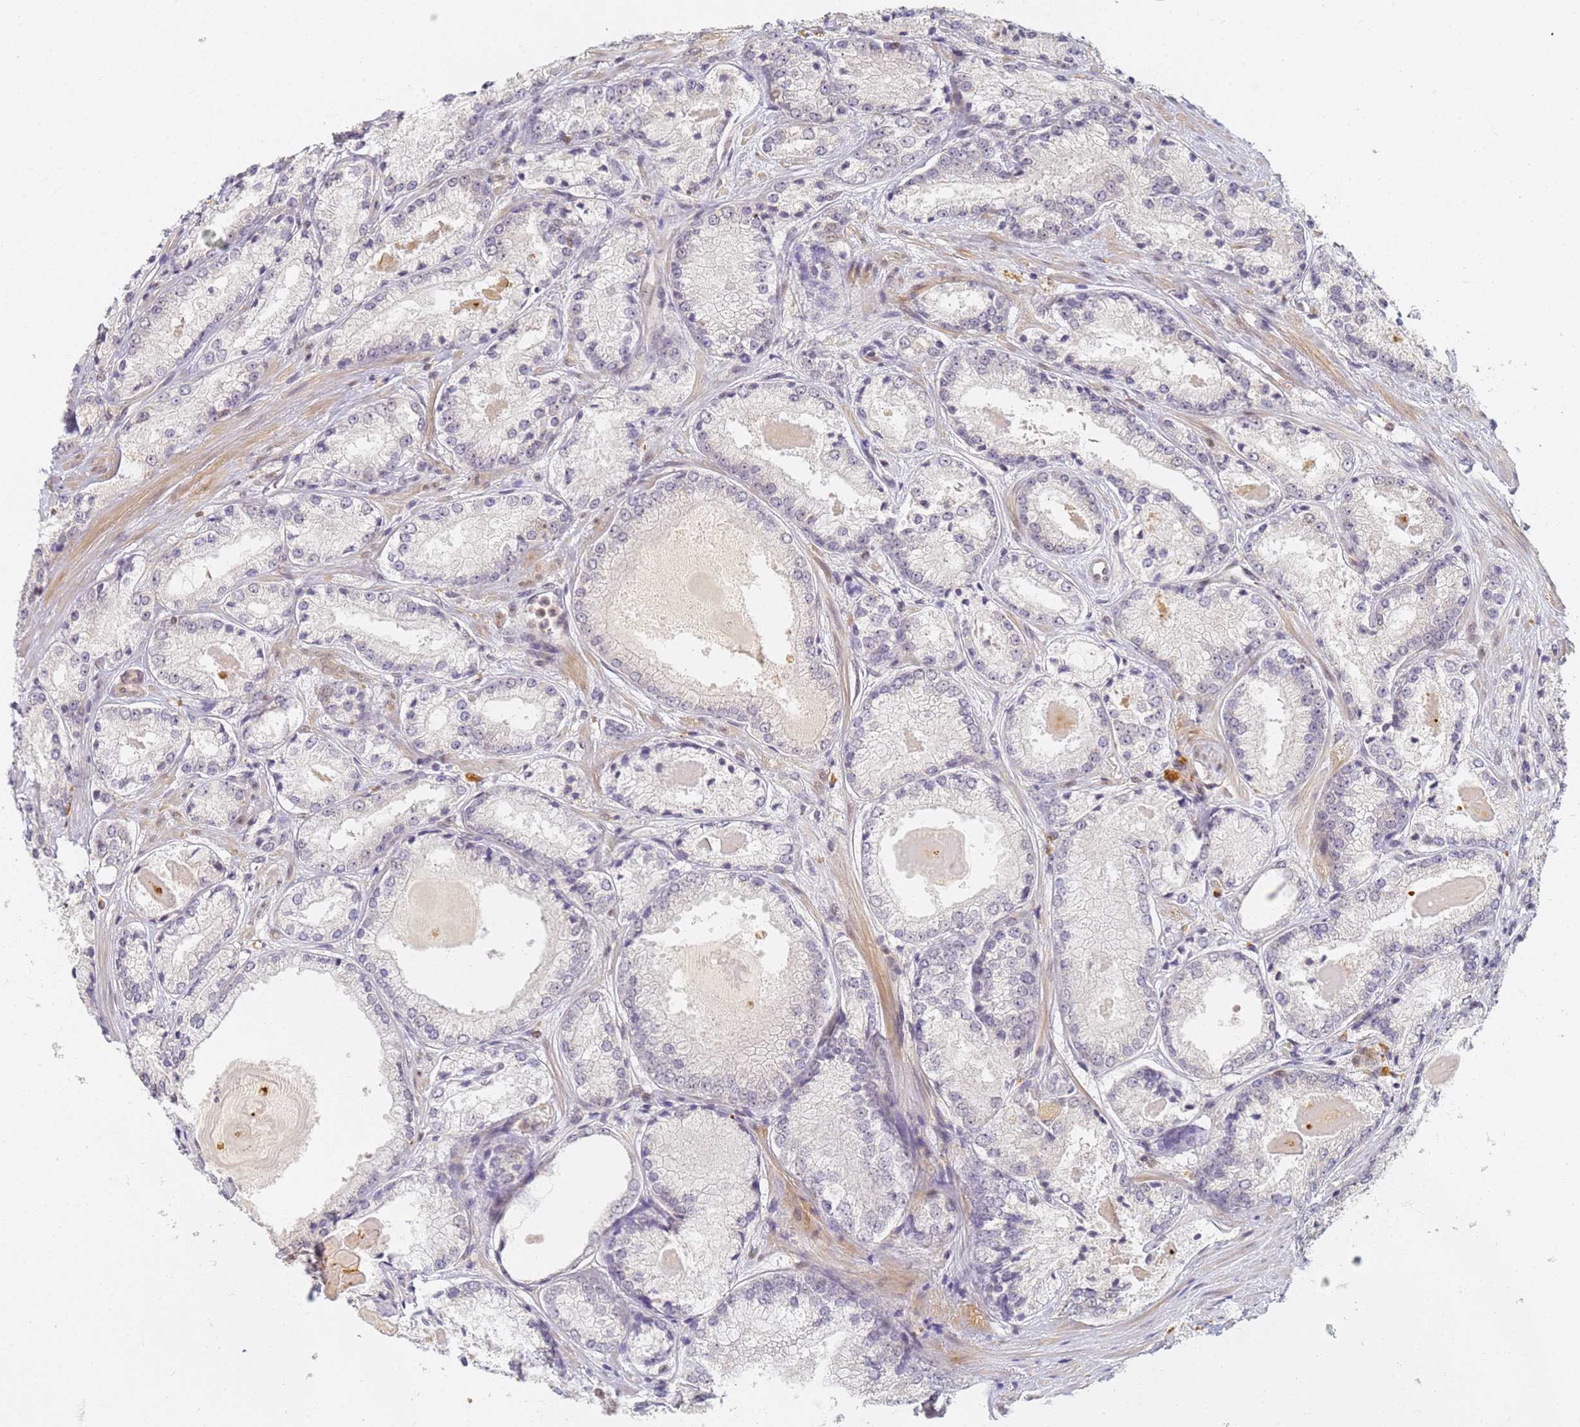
{"staining": {"intensity": "negative", "quantity": "none", "location": "none"}, "tissue": "prostate cancer", "cell_type": "Tumor cells", "image_type": "cancer", "snomed": [{"axis": "morphology", "description": "Adenocarcinoma, Low grade"}, {"axis": "topography", "description": "Prostate"}], "caption": "High power microscopy histopathology image of an IHC micrograph of prostate adenocarcinoma (low-grade), revealing no significant positivity in tumor cells.", "gene": "HMCES", "patient": {"sex": "male", "age": 68}}